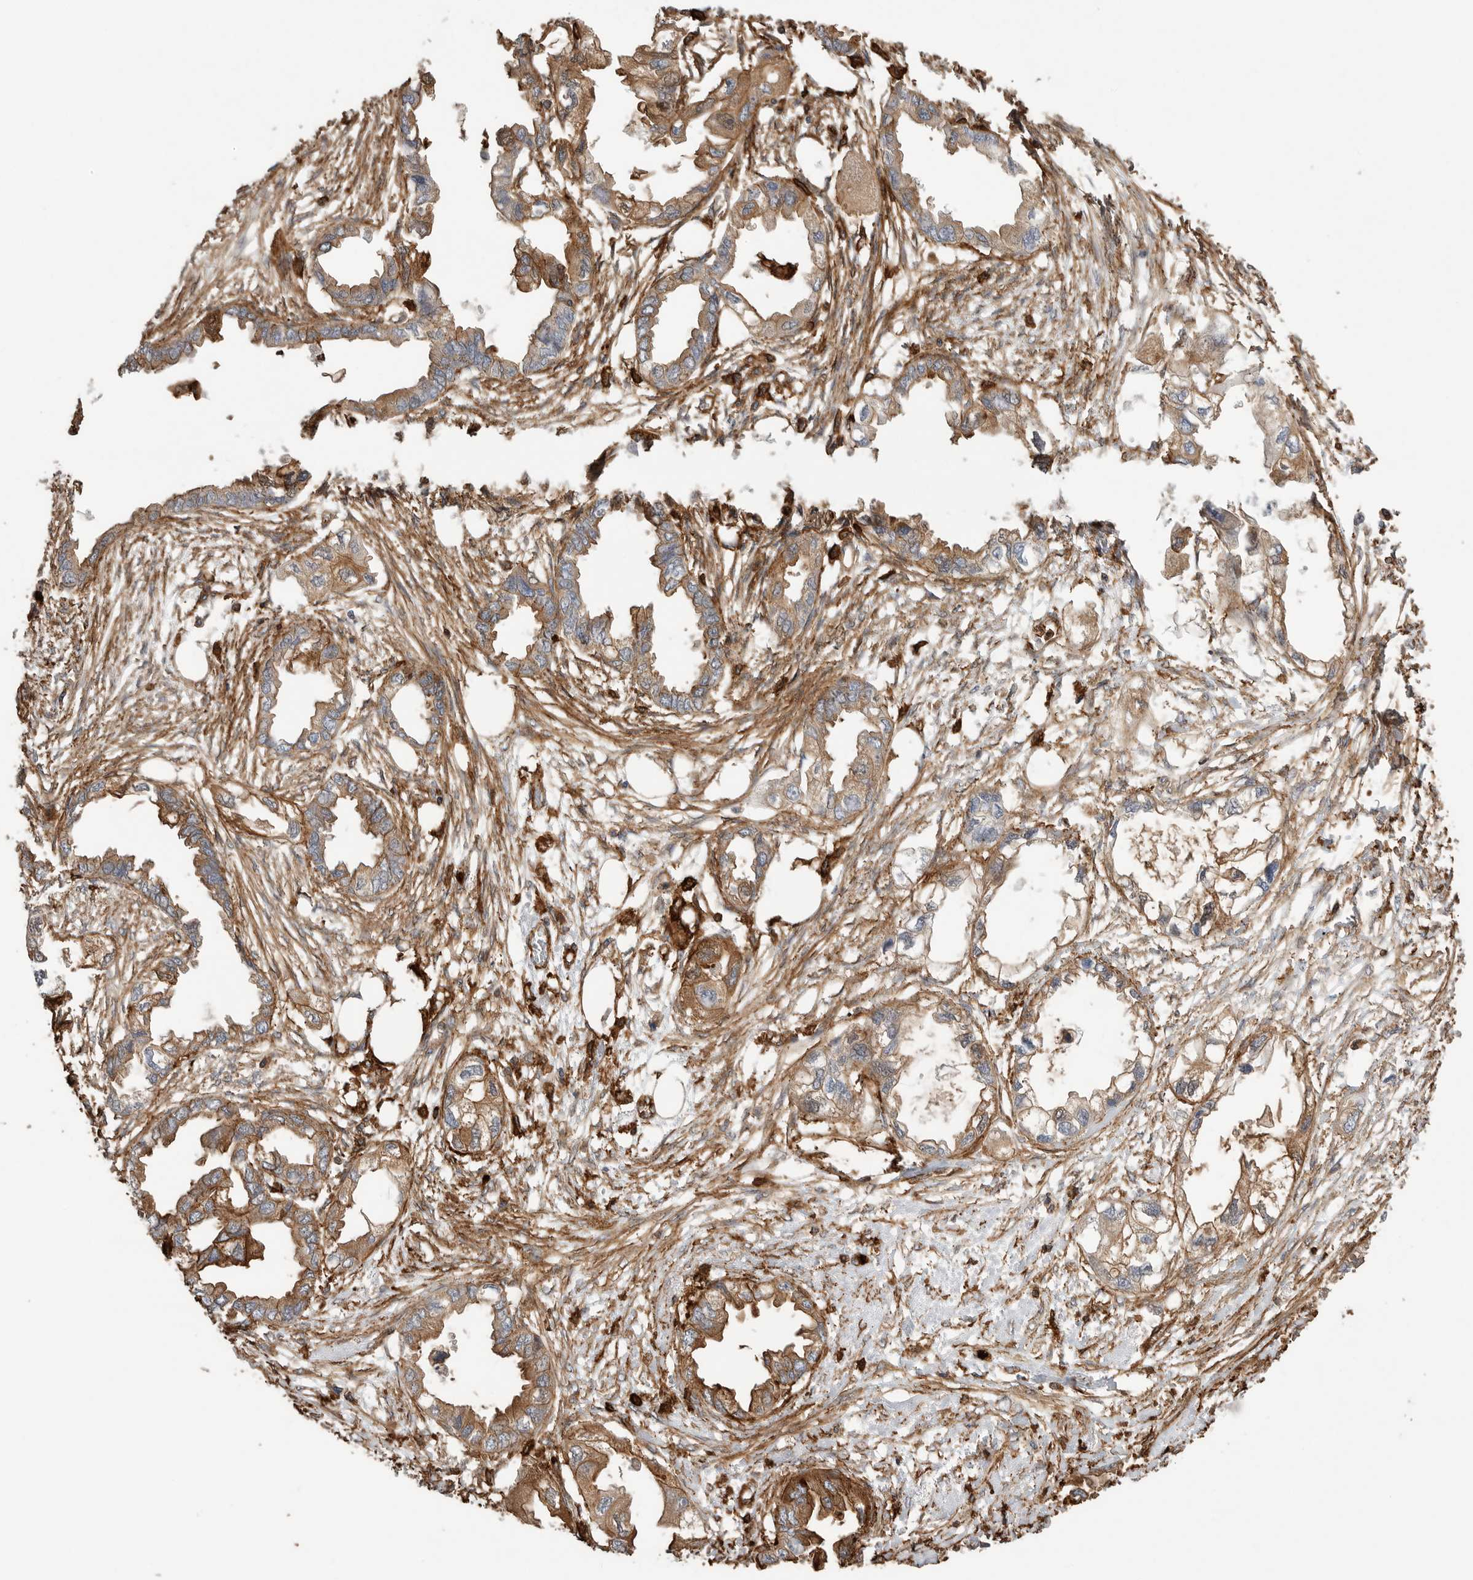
{"staining": {"intensity": "moderate", "quantity": ">75%", "location": "cytoplasmic/membranous"}, "tissue": "endometrial cancer", "cell_type": "Tumor cells", "image_type": "cancer", "snomed": [{"axis": "morphology", "description": "Adenocarcinoma, NOS"}, {"axis": "morphology", "description": "Adenocarcinoma, metastatic, NOS"}, {"axis": "topography", "description": "Adipose tissue"}, {"axis": "topography", "description": "Endometrium"}], "caption": "High-power microscopy captured an immunohistochemistry (IHC) photomicrograph of endometrial cancer, revealing moderate cytoplasmic/membranous positivity in about >75% of tumor cells.", "gene": "GPER1", "patient": {"sex": "female", "age": 67}}